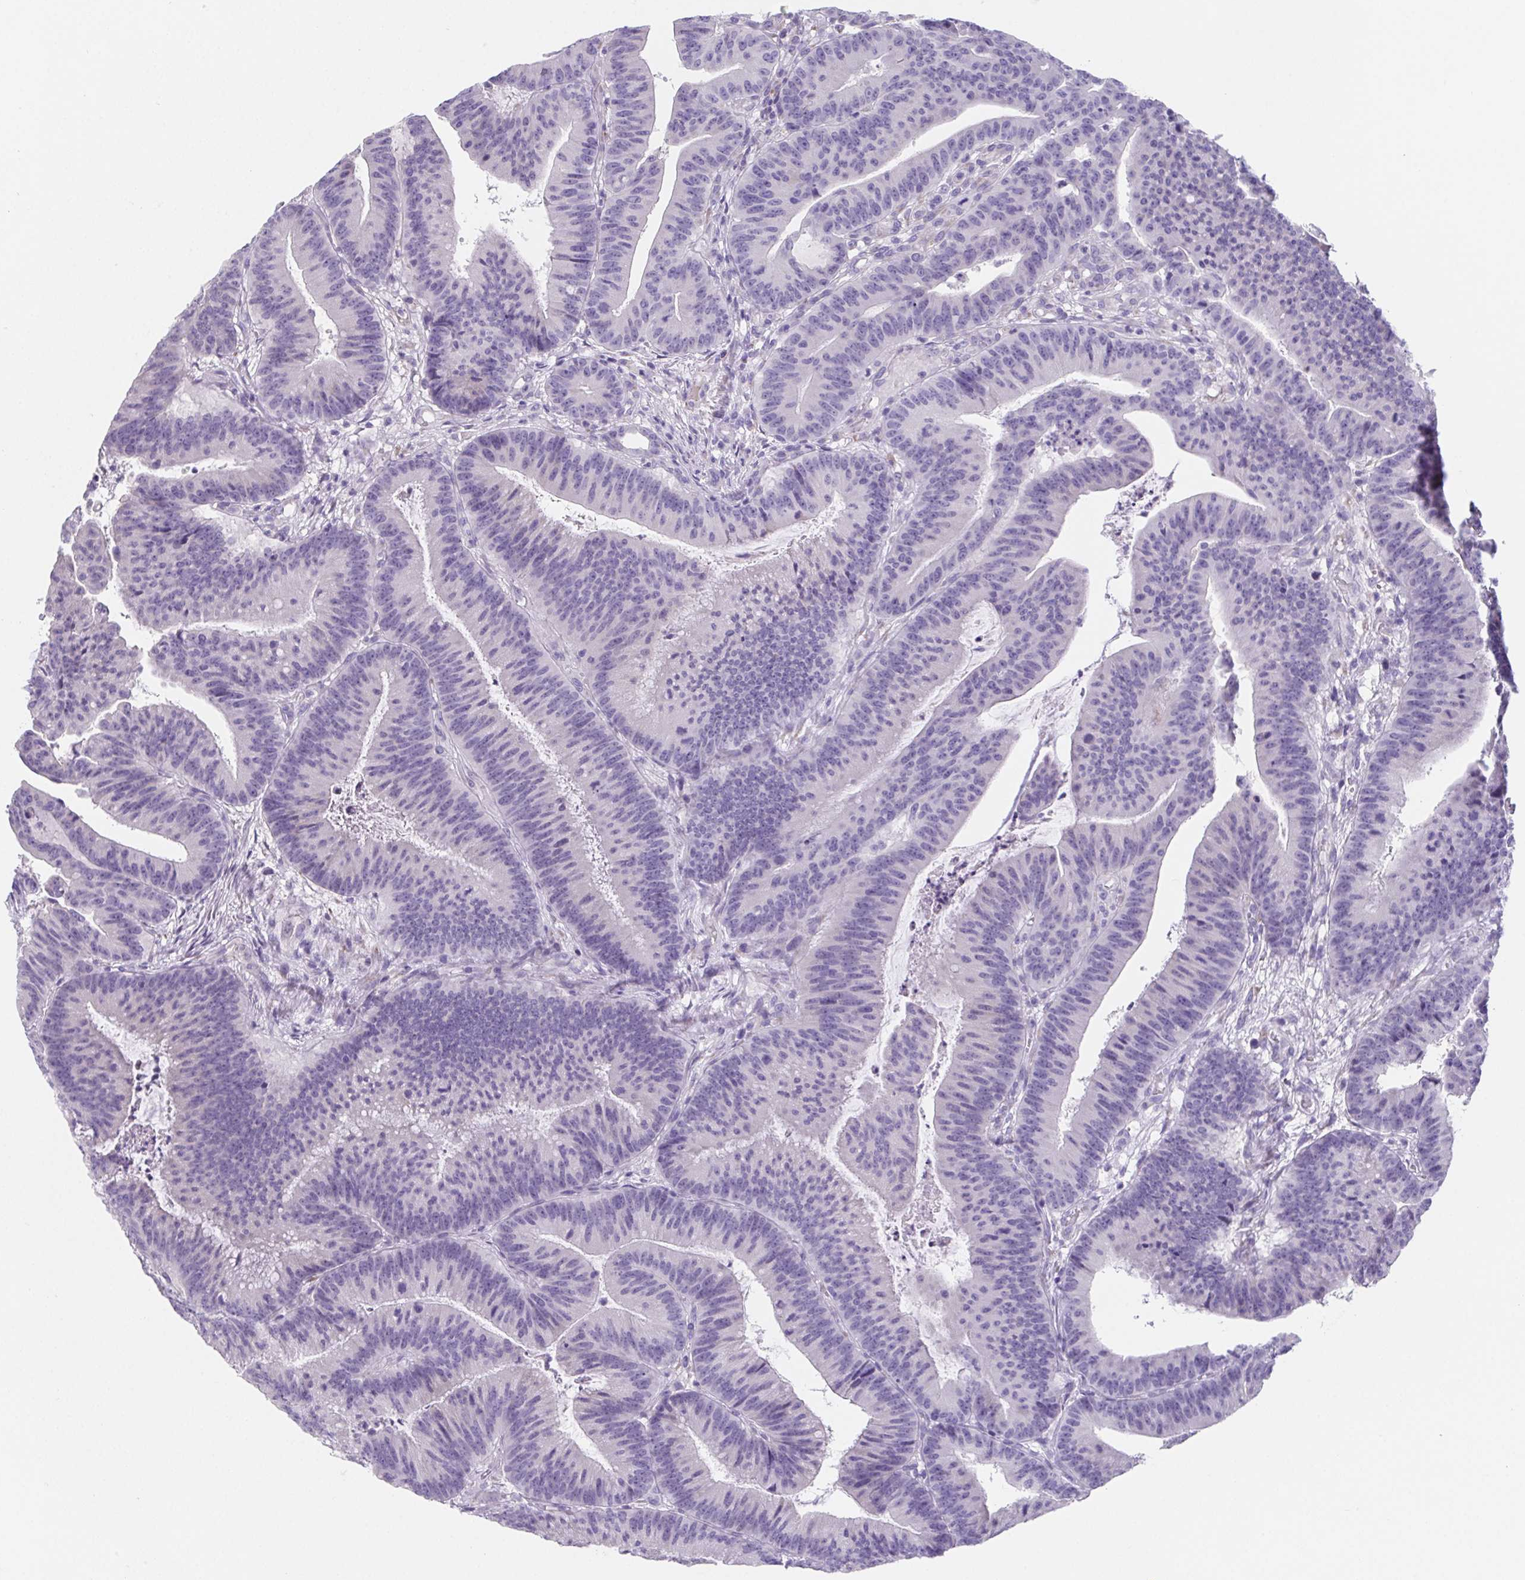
{"staining": {"intensity": "negative", "quantity": "none", "location": "none"}, "tissue": "colorectal cancer", "cell_type": "Tumor cells", "image_type": "cancer", "snomed": [{"axis": "morphology", "description": "Adenocarcinoma, NOS"}, {"axis": "topography", "description": "Colon"}], "caption": "Immunohistochemistry (IHC) histopathology image of colorectal cancer stained for a protein (brown), which reveals no positivity in tumor cells.", "gene": "HDGFL1", "patient": {"sex": "female", "age": 78}}